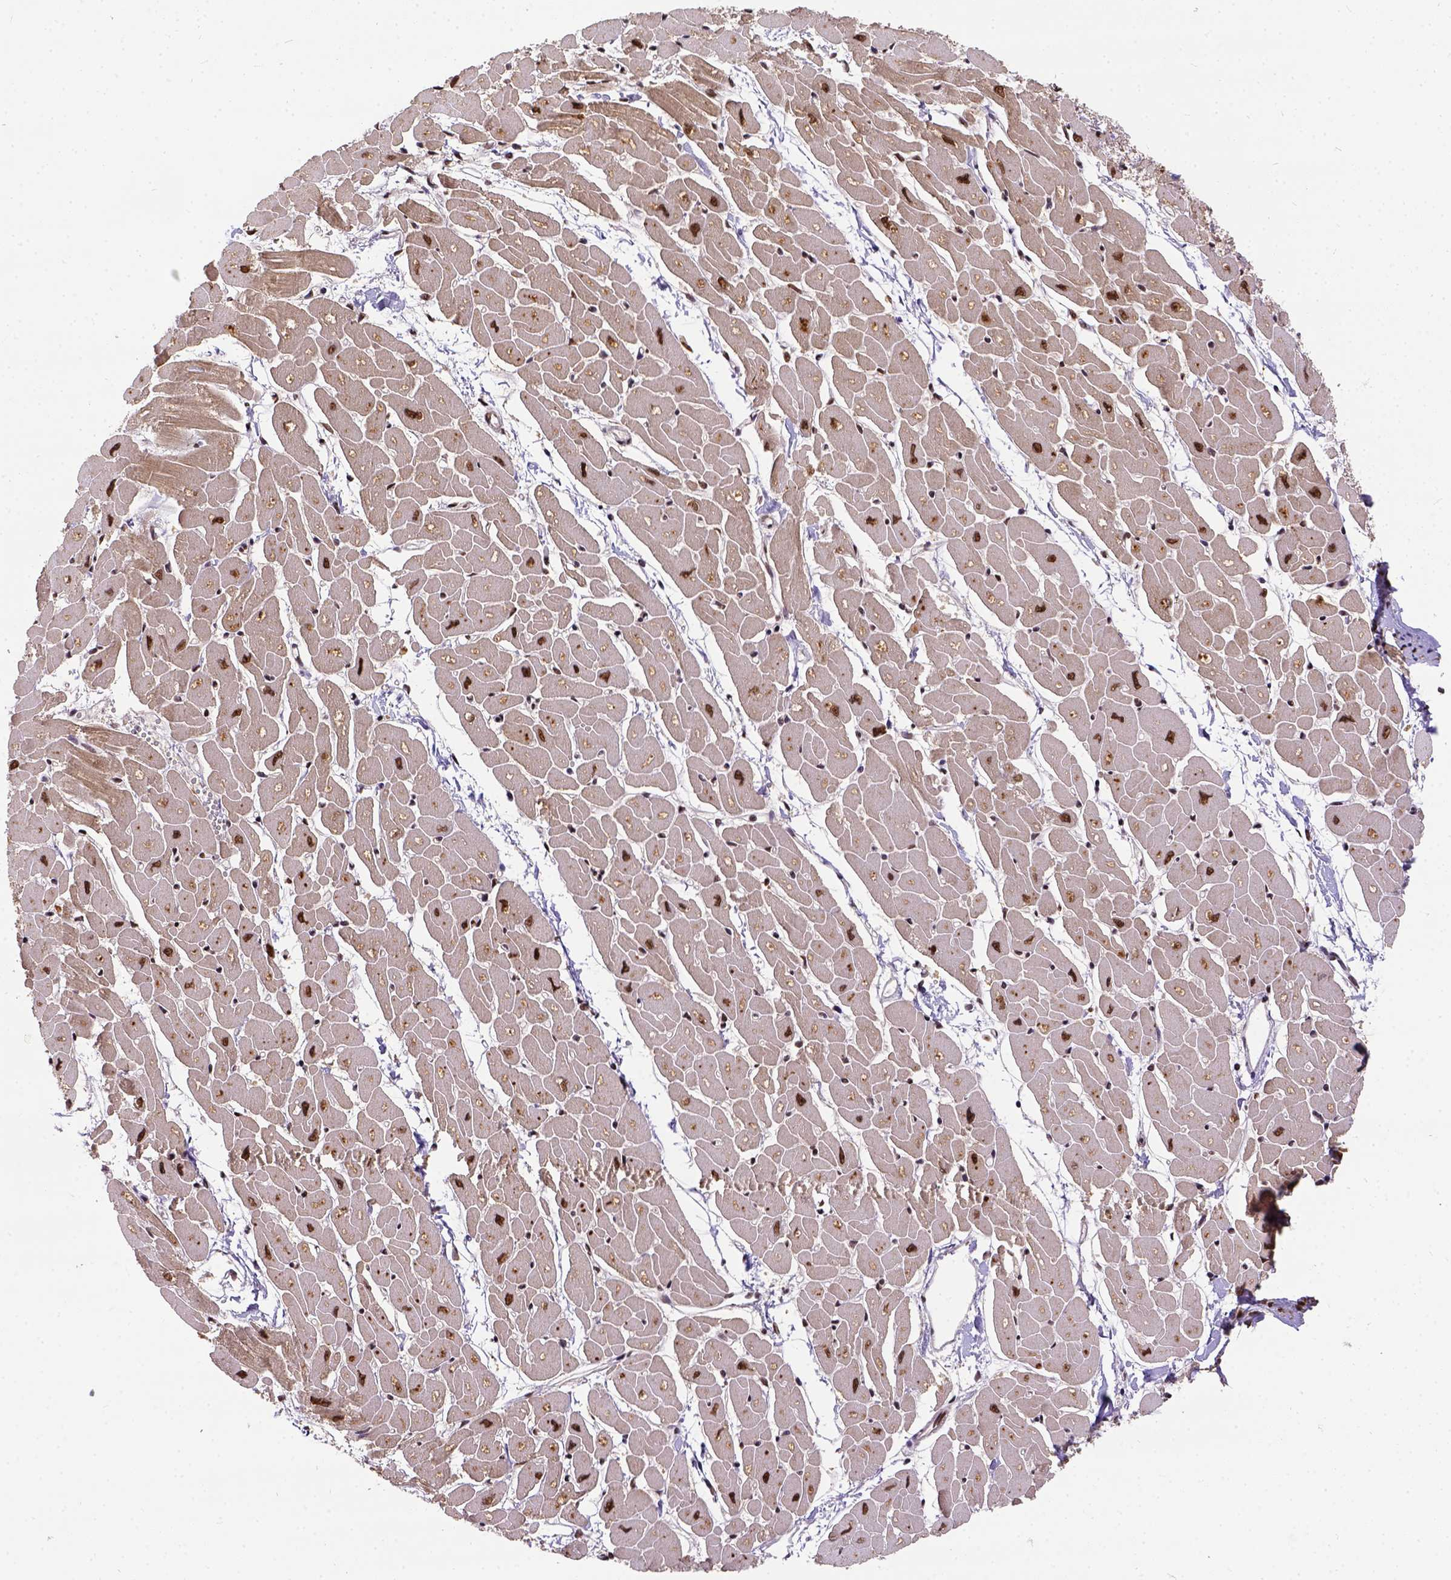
{"staining": {"intensity": "strong", "quantity": ">75%", "location": "nuclear"}, "tissue": "heart muscle", "cell_type": "Cardiomyocytes", "image_type": "normal", "snomed": [{"axis": "morphology", "description": "Normal tissue, NOS"}, {"axis": "topography", "description": "Heart"}], "caption": "About >75% of cardiomyocytes in normal human heart muscle show strong nuclear protein positivity as visualized by brown immunohistochemical staining.", "gene": "NACC1", "patient": {"sex": "male", "age": 57}}